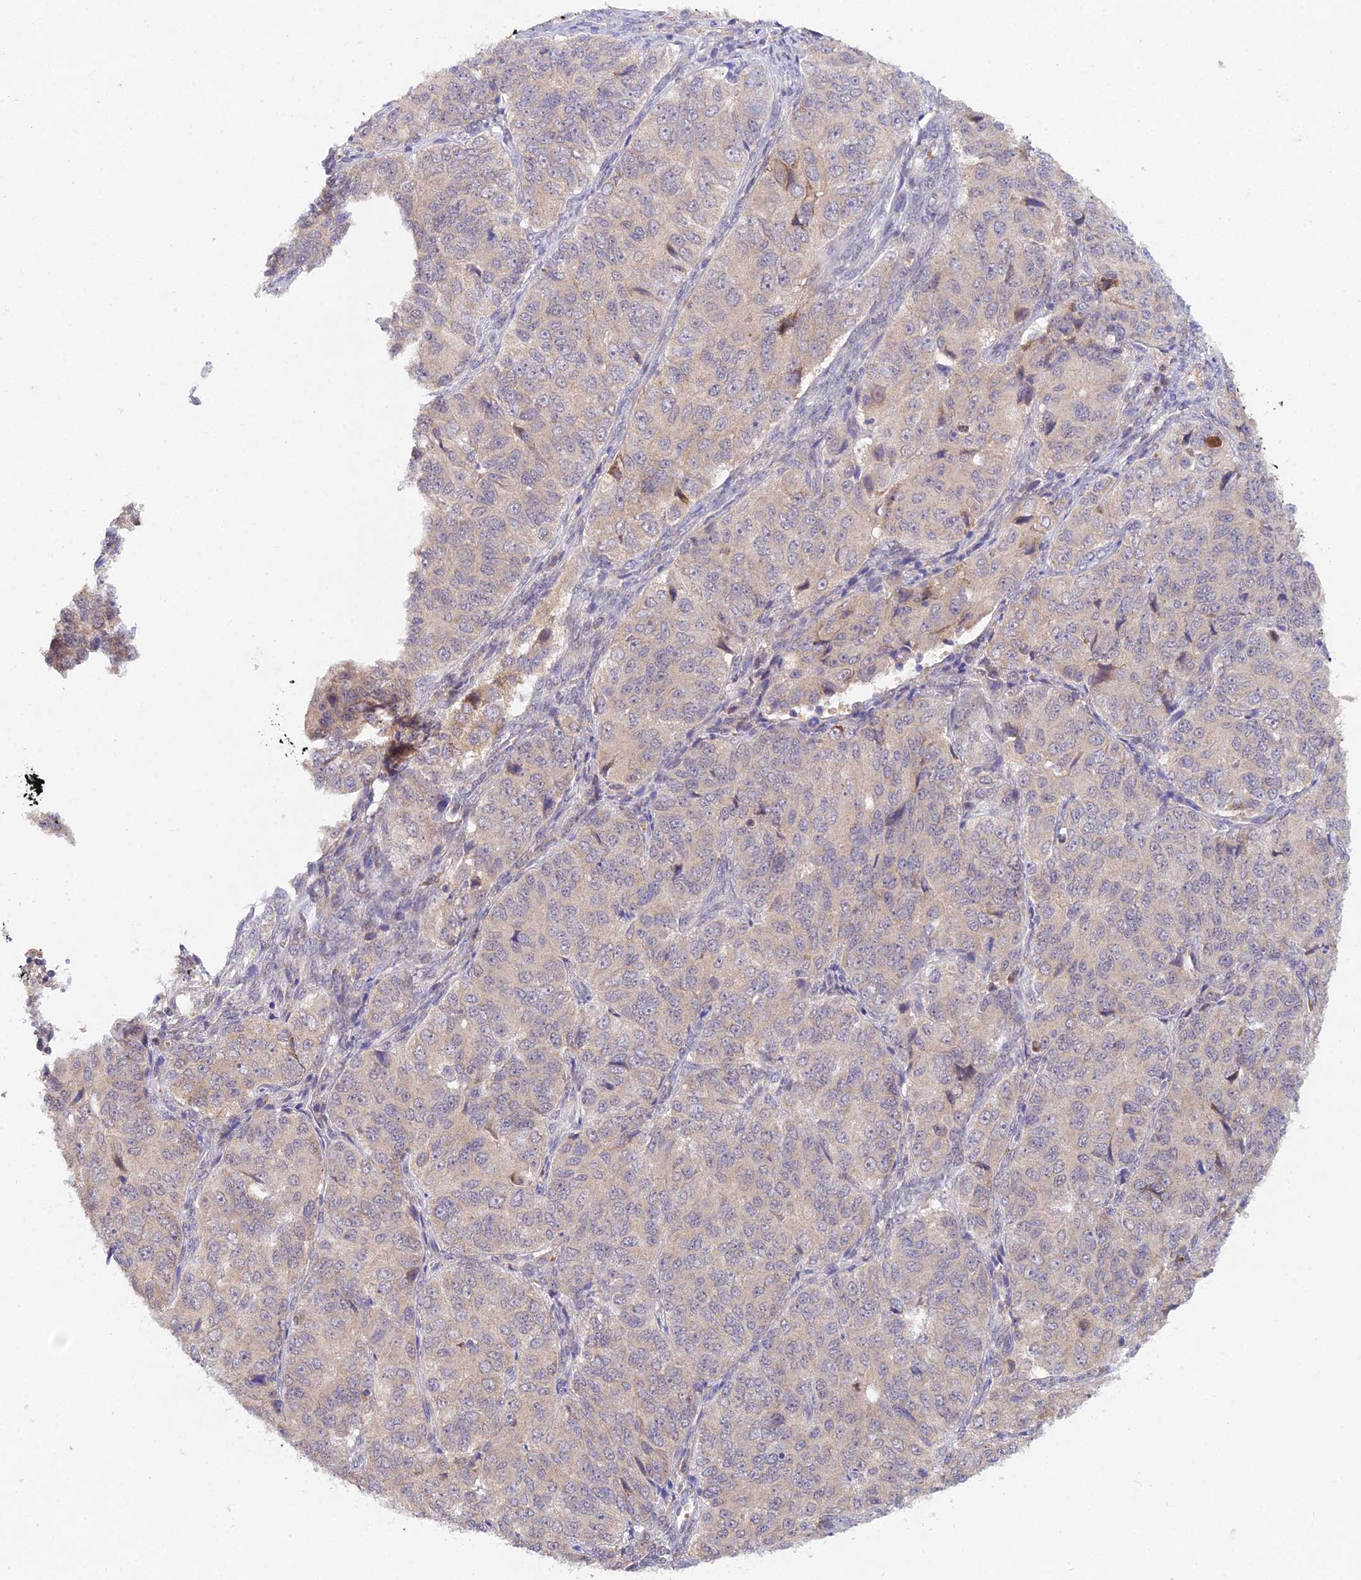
{"staining": {"intensity": "negative", "quantity": "none", "location": "none"}, "tissue": "ovarian cancer", "cell_type": "Tumor cells", "image_type": "cancer", "snomed": [{"axis": "morphology", "description": "Carcinoma, endometroid"}, {"axis": "topography", "description": "Ovary"}], "caption": "DAB immunohistochemical staining of ovarian cancer demonstrates no significant expression in tumor cells.", "gene": "WDR43", "patient": {"sex": "female", "age": 51}}